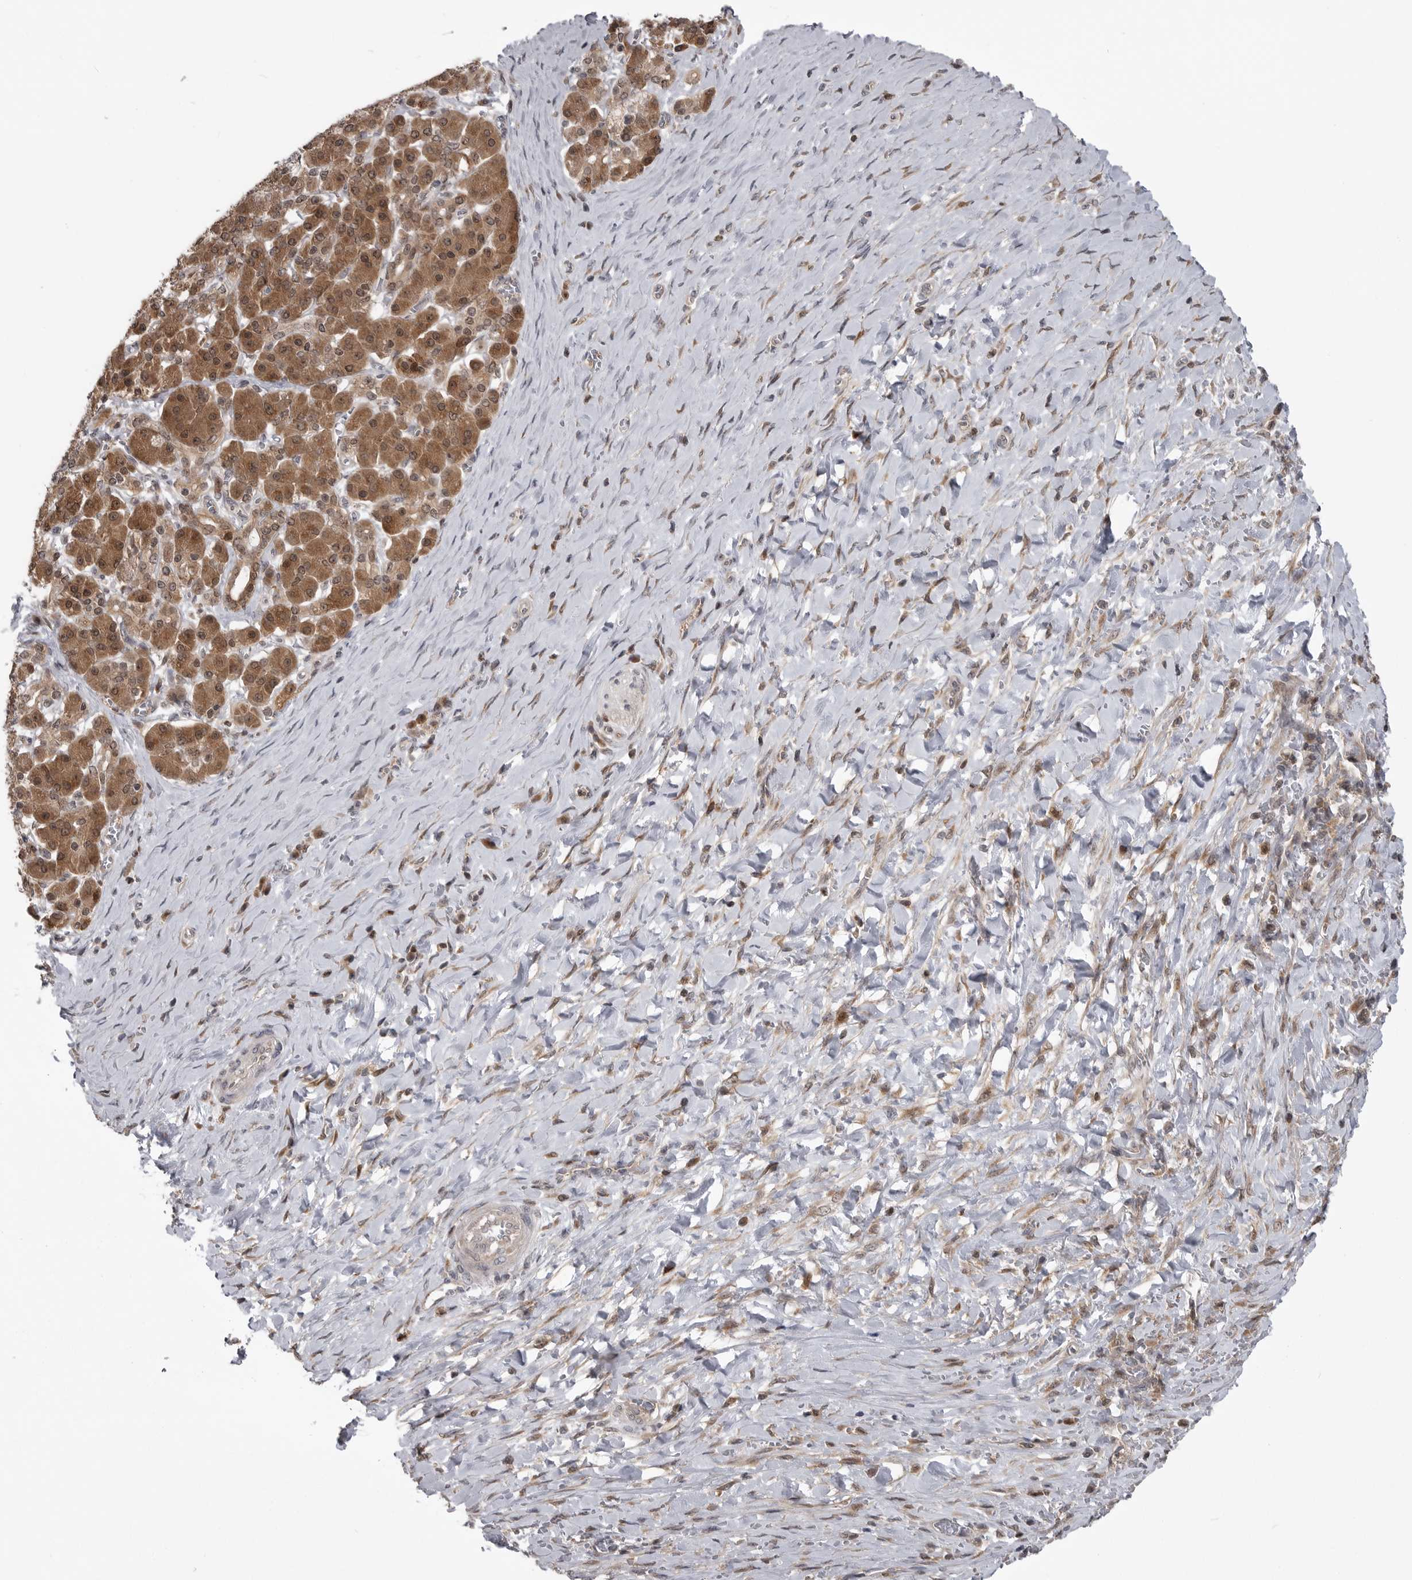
{"staining": {"intensity": "moderate", "quantity": ">75%", "location": "cytoplasmic/membranous,nuclear"}, "tissue": "pancreatic cancer", "cell_type": "Tumor cells", "image_type": "cancer", "snomed": [{"axis": "morphology", "description": "Adenocarcinoma, NOS"}, {"axis": "topography", "description": "Pancreas"}], "caption": "Tumor cells display moderate cytoplasmic/membranous and nuclear staining in approximately >75% of cells in pancreatic adenocarcinoma.", "gene": "MAPK13", "patient": {"sex": "male", "age": 58}}